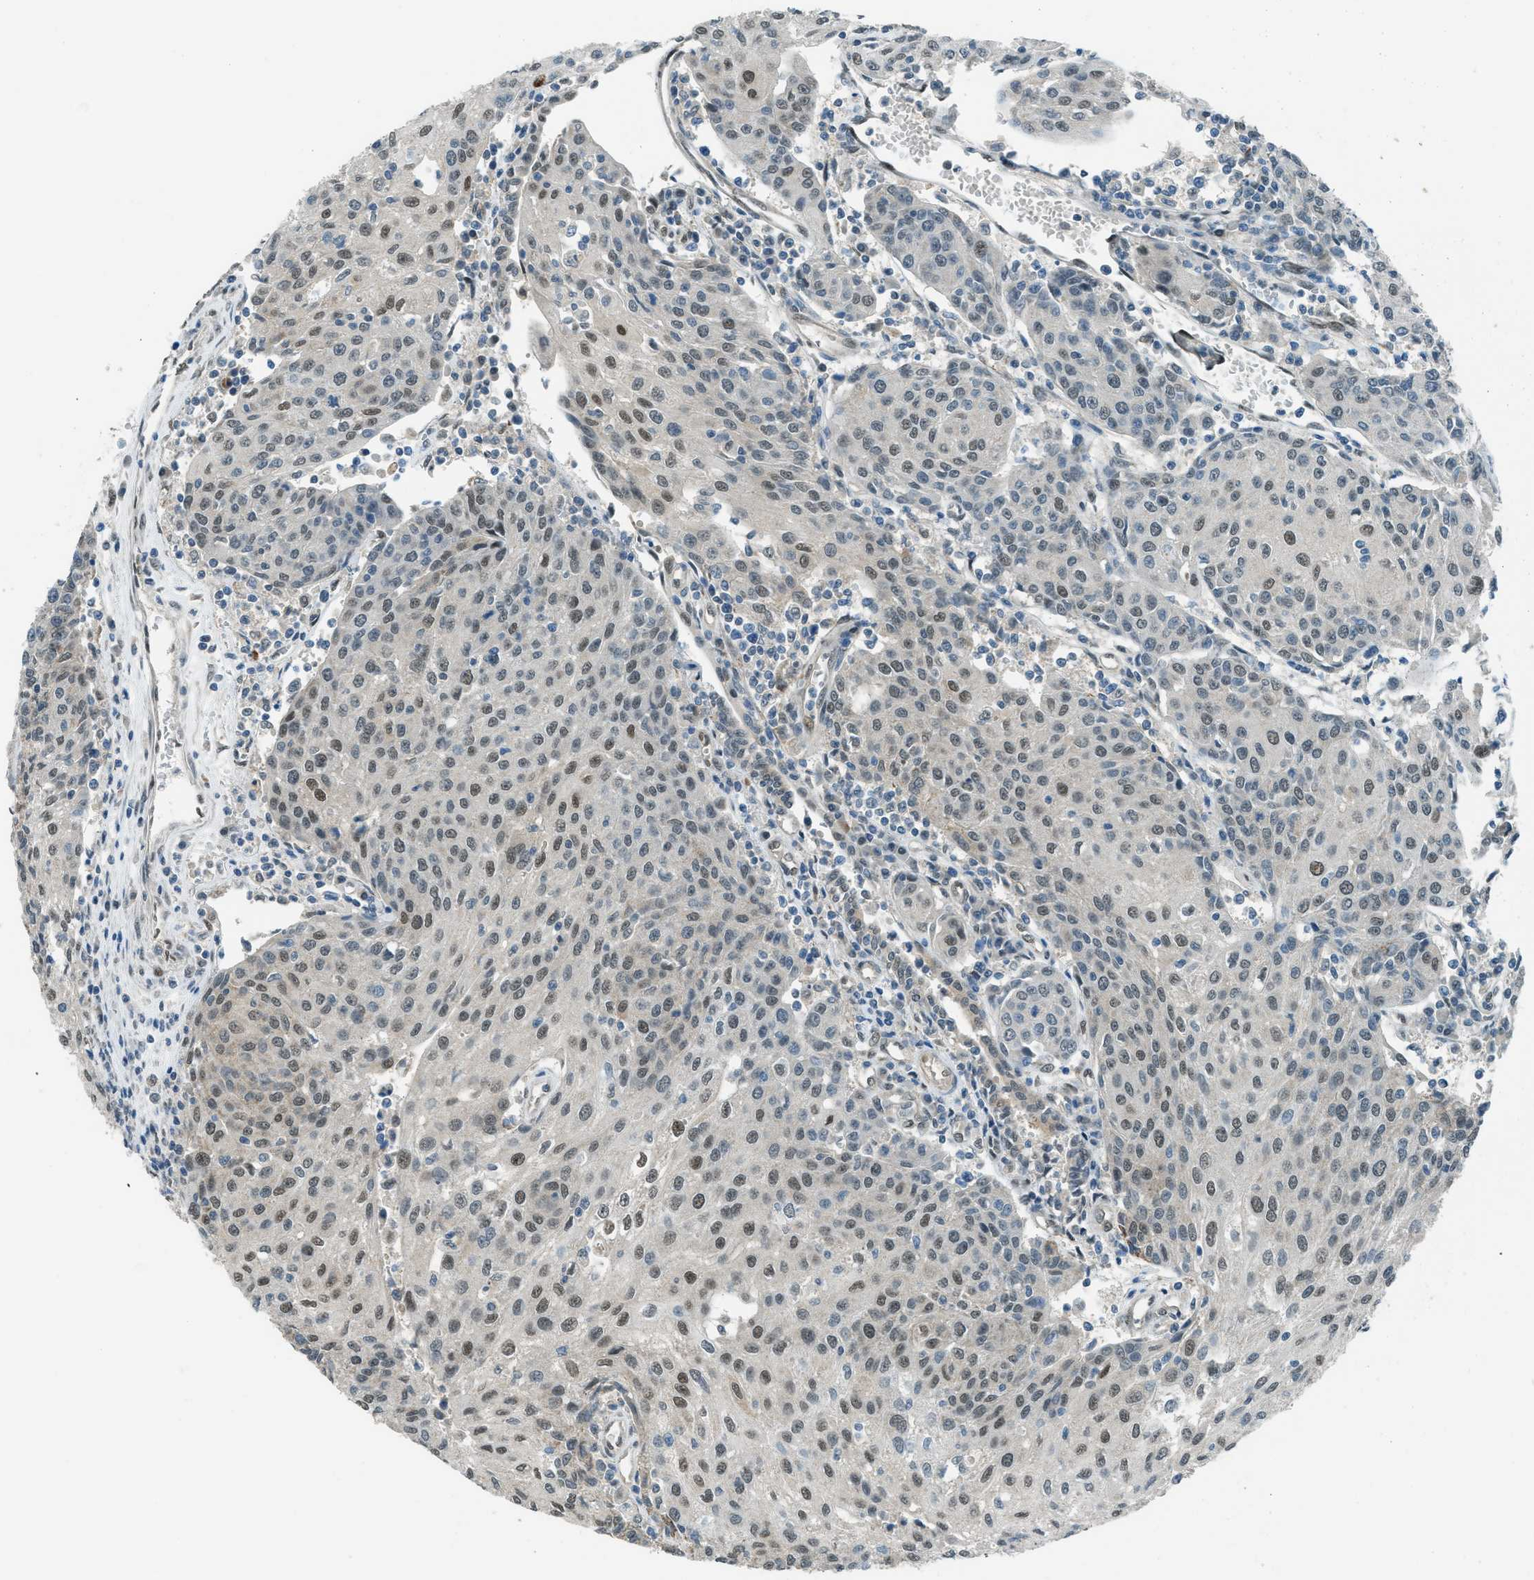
{"staining": {"intensity": "moderate", "quantity": ">75%", "location": "nuclear"}, "tissue": "urothelial cancer", "cell_type": "Tumor cells", "image_type": "cancer", "snomed": [{"axis": "morphology", "description": "Urothelial carcinoma, High grade"}, {"axis": "topography", "description": "Urinary bladder"}], "caption": "Human high-grade urothelial carcinoma stained for a protein (brown) demonstrates moderate nuclear positive staining in about >75% of tumor cells.", "gene": "NPEPL1", "patient": {"sex": "female", "age": 85}}